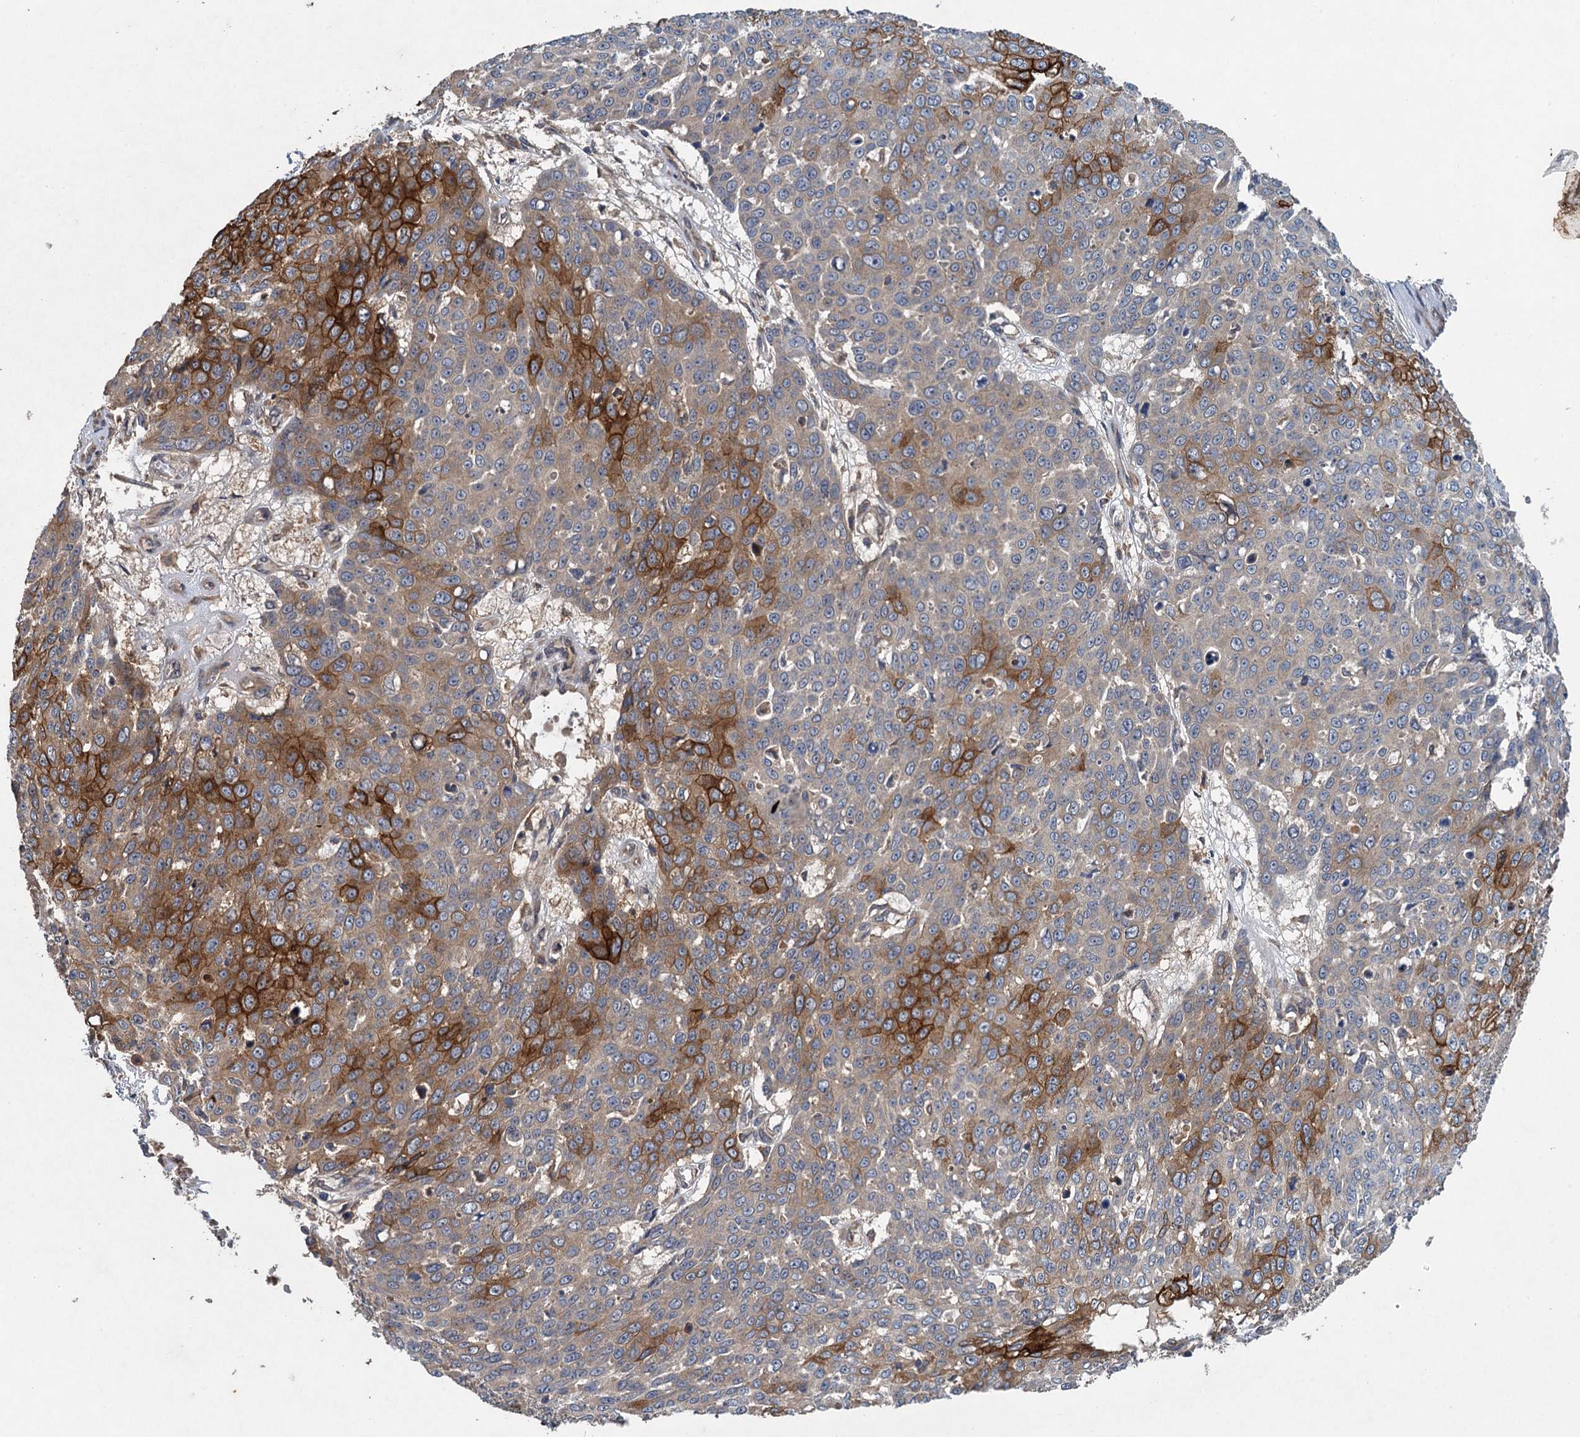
{"staining": {"intensity": "moderate", "quantity": "25%-75%", "location": "cytoplasmic/membranous"}, "tissue": "skin cancer", "cell_type": "Tumor cells", "image_type": "cancer", "snomed": [{"axis": "morphology", "description": "Squamous cell carcinoma, NOS"}, {"axis": "topography", "description": "Skin"}], "caption": "Brown immunohistochemical staining in skin squamous cell carcinoma demonstrates moderate cytoplasmic/membranous staining in approximately 25%-75% of tumor cells. Nuclei are stained in blue.", "gene": "CNTN5", "patient": {"sex": "male", "age": 71}}